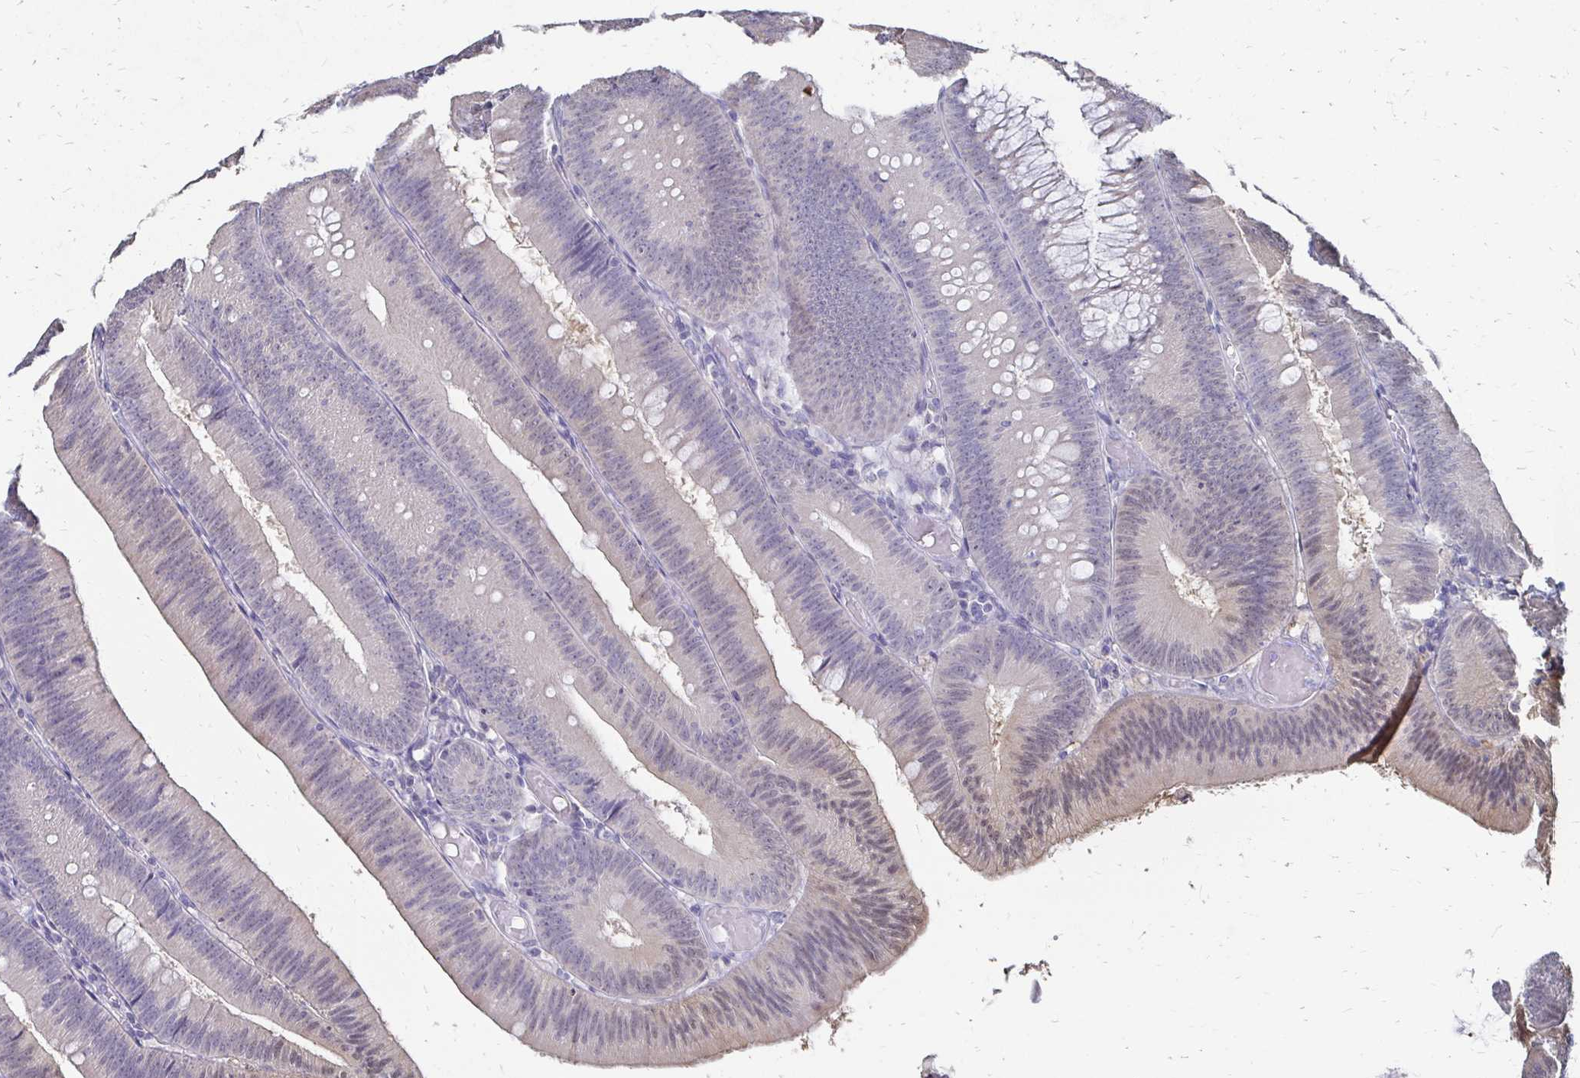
{"staining": {"intensity": "weak", "quantity": "<25%", "location": "nuclear"}, "tissue": "colorectal cancer", "cell_type": "Tumor cells", "image_type": "cancer", "snomed": [{"axis": "morphology", "description": "Adenocarcinoma, NOS"}, {"axis": "topography", "description": "Colon"}], "caption": "Tumor cells show no significant protein expression in colorectal cancer (adenocarcinoma).", "gene": "SYCP3", "patient": {"sex": "male", "age": 84}}